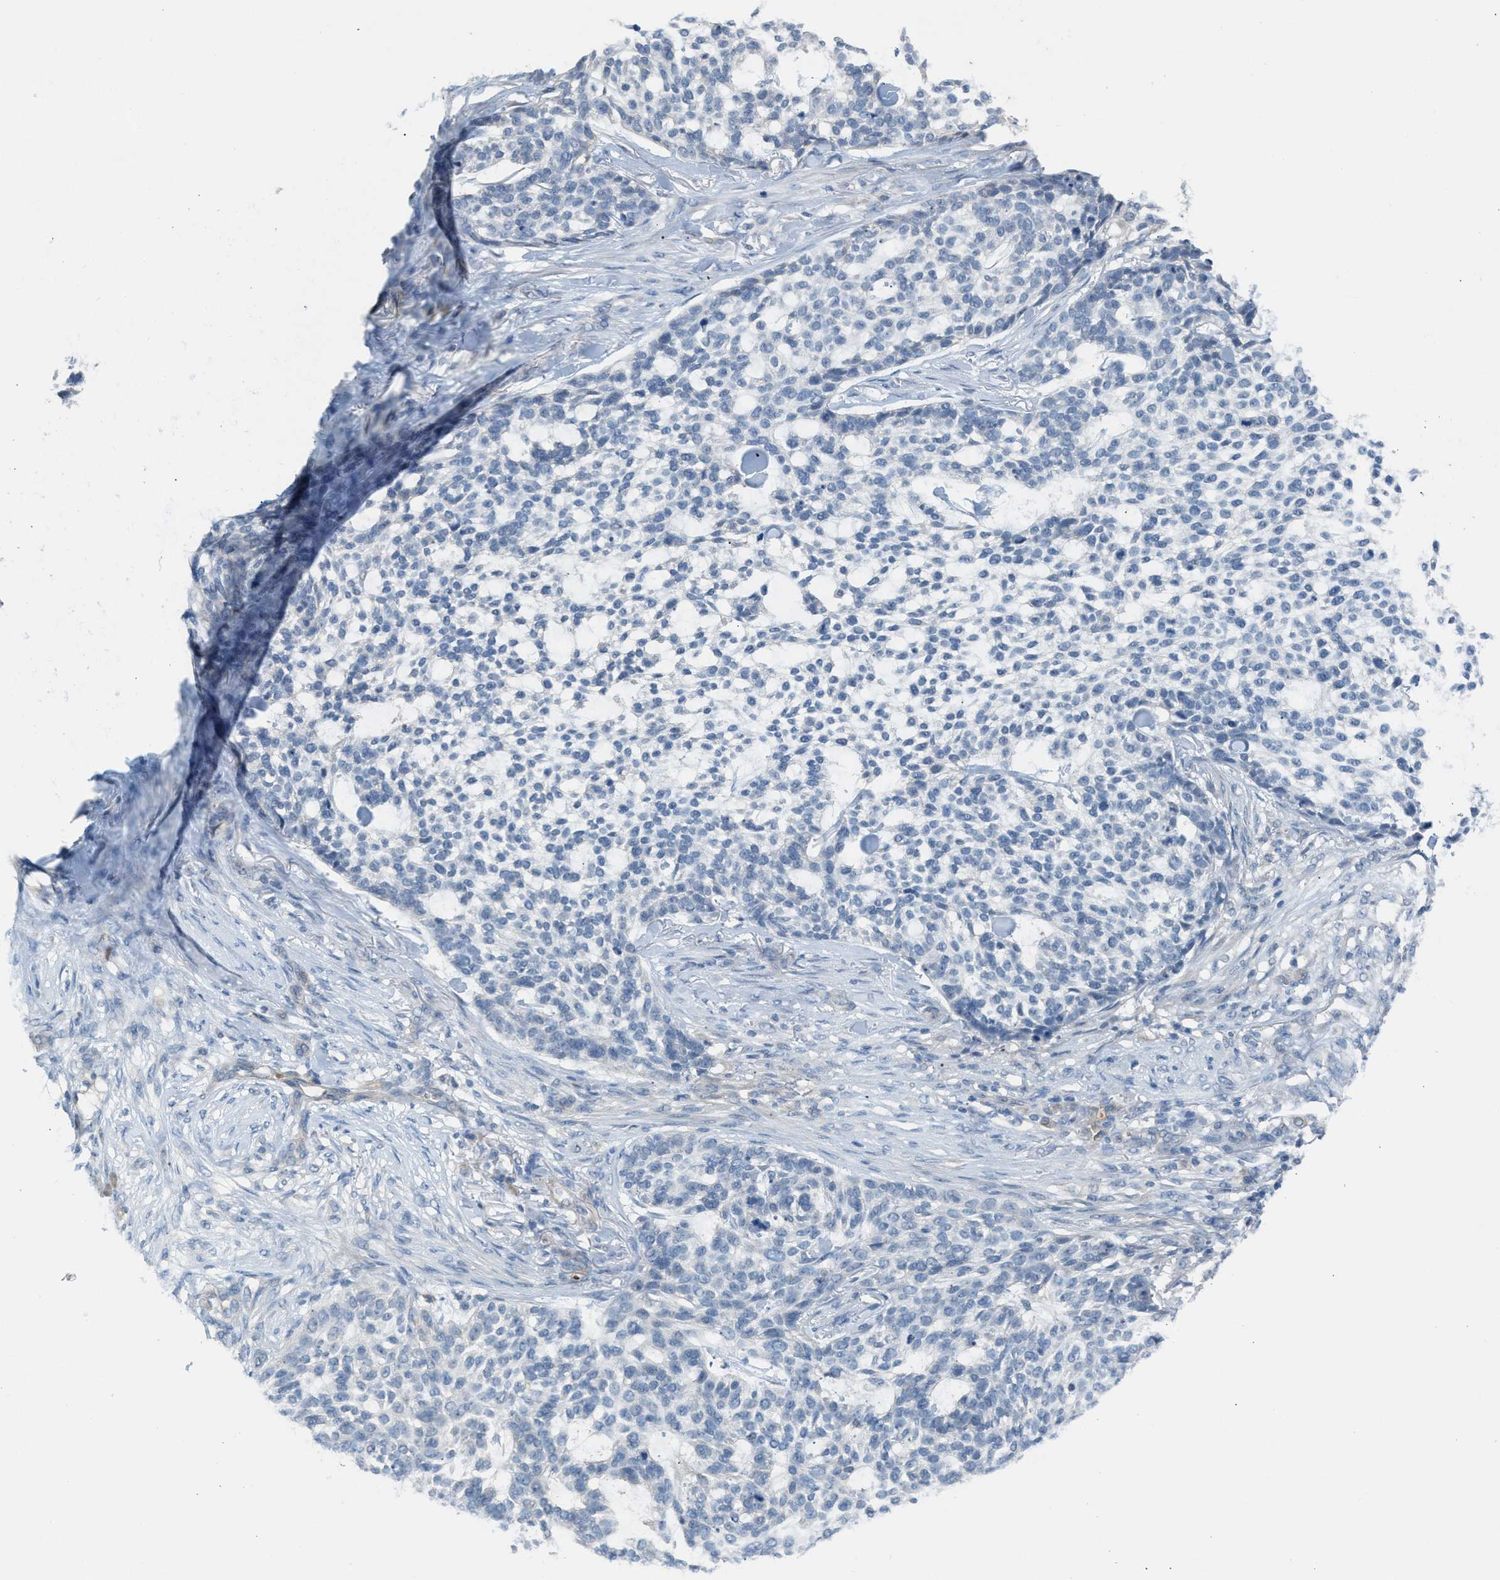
{"staining": {"intensity": "negative", "quantity": "none", "location": "none"}, "tissue": "skin cancer", "cell_type": "Tumor cells", "image_type": "cancer", "snomed": [{"axis": "morphology", "description": "Basal cell carcinoma"}, {"axis": "topography", "description": "Skin"}], "caption": "This is an immunohistochemistry photomicrograph of human skin basal cell carcinoma. There is no expression in tumor cells.", "gene": "CFAP77", "patient": {"sex": "female", "age": 64}}